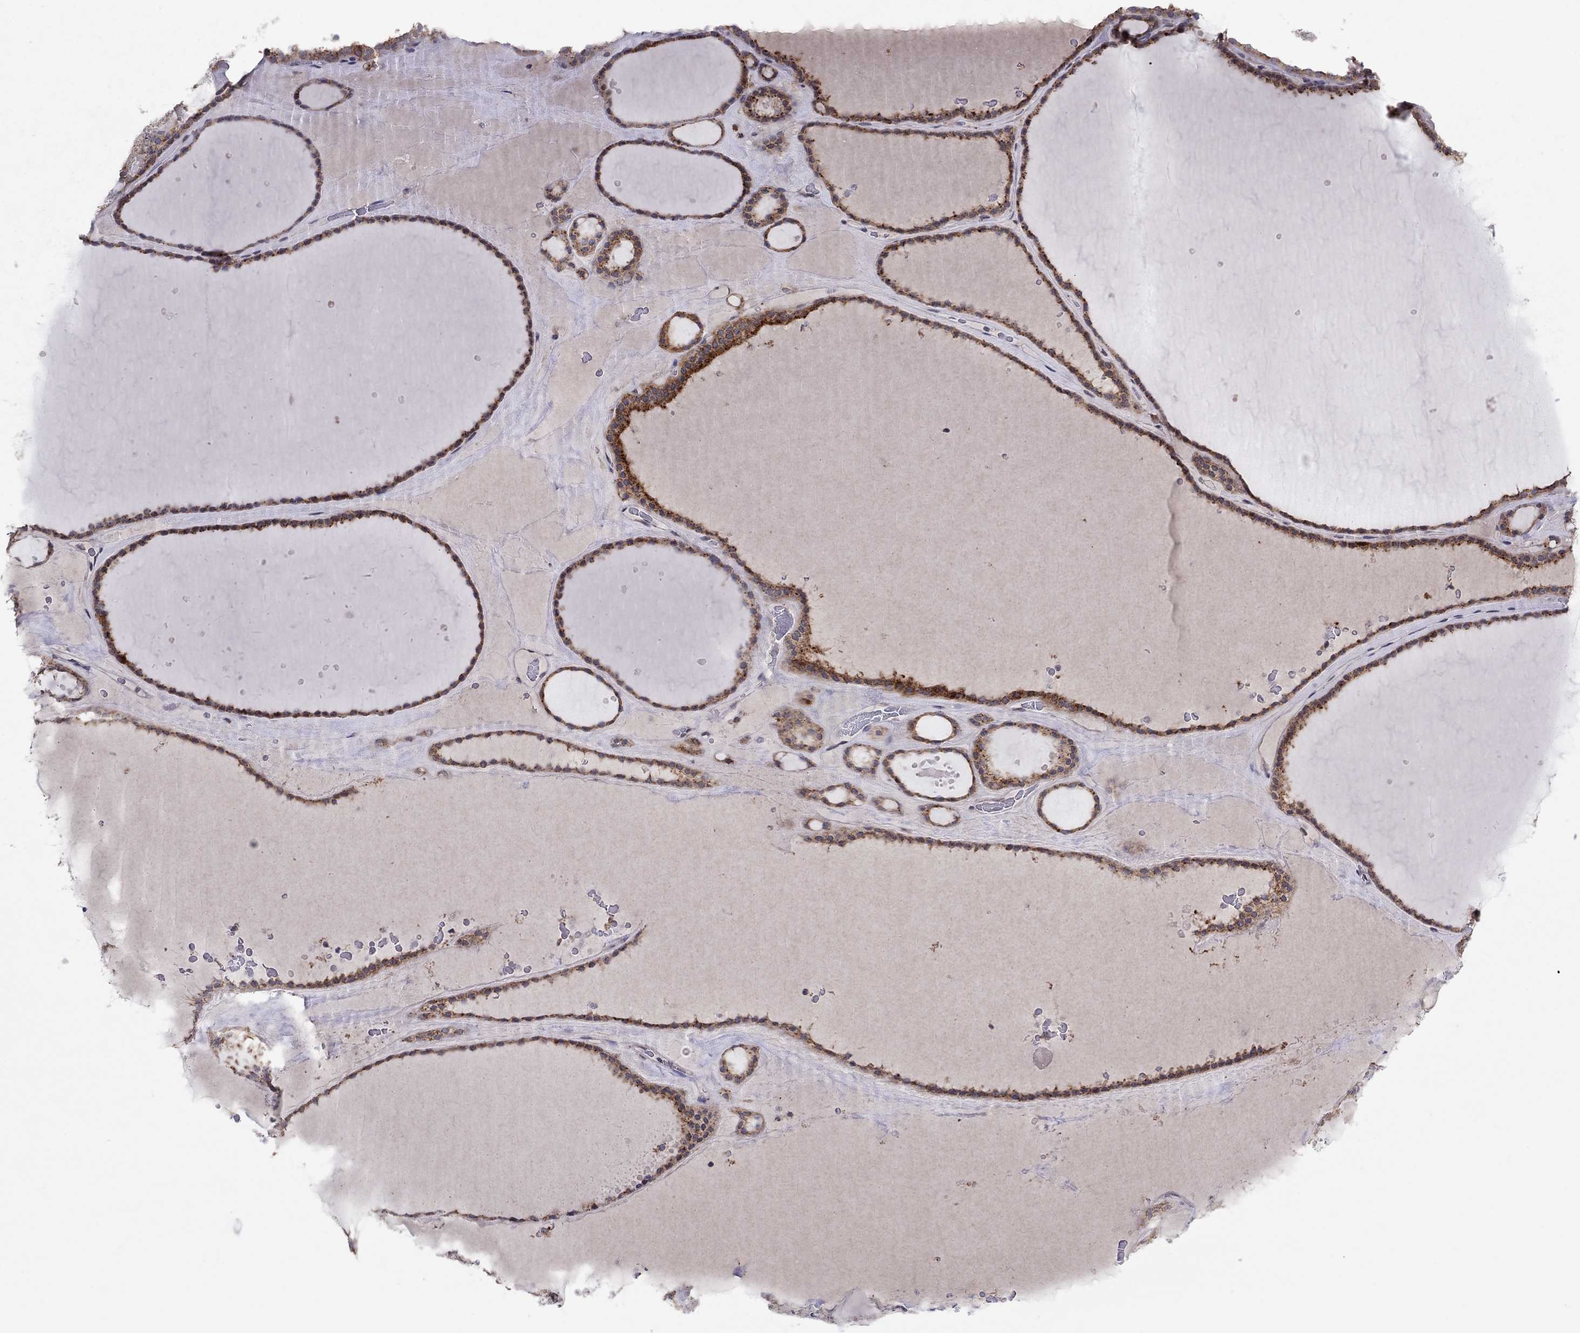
{"staining": {"intensity": "strong", "quantity": ">75%", "location": "cytoplasmic/membranous"}, "tissue": "thyroid gland", "cell_type": "Glandular cells", "image_type": "normal", "snomed": [{"axis": "morphology", "description": "Normal tissue, NOS"}, {"axis": "topography", "description": "Thyroid gland"}], "caption": "Immunohistochemistry micrograph of benign thyroid gland stained for a protein (brown), which reveals high levels of strong cytoplasmic/membranous expression in approximately >75% of glandular cells.", "gene": "CRACDL", "patient": {"sex": "male", "age": 63}}